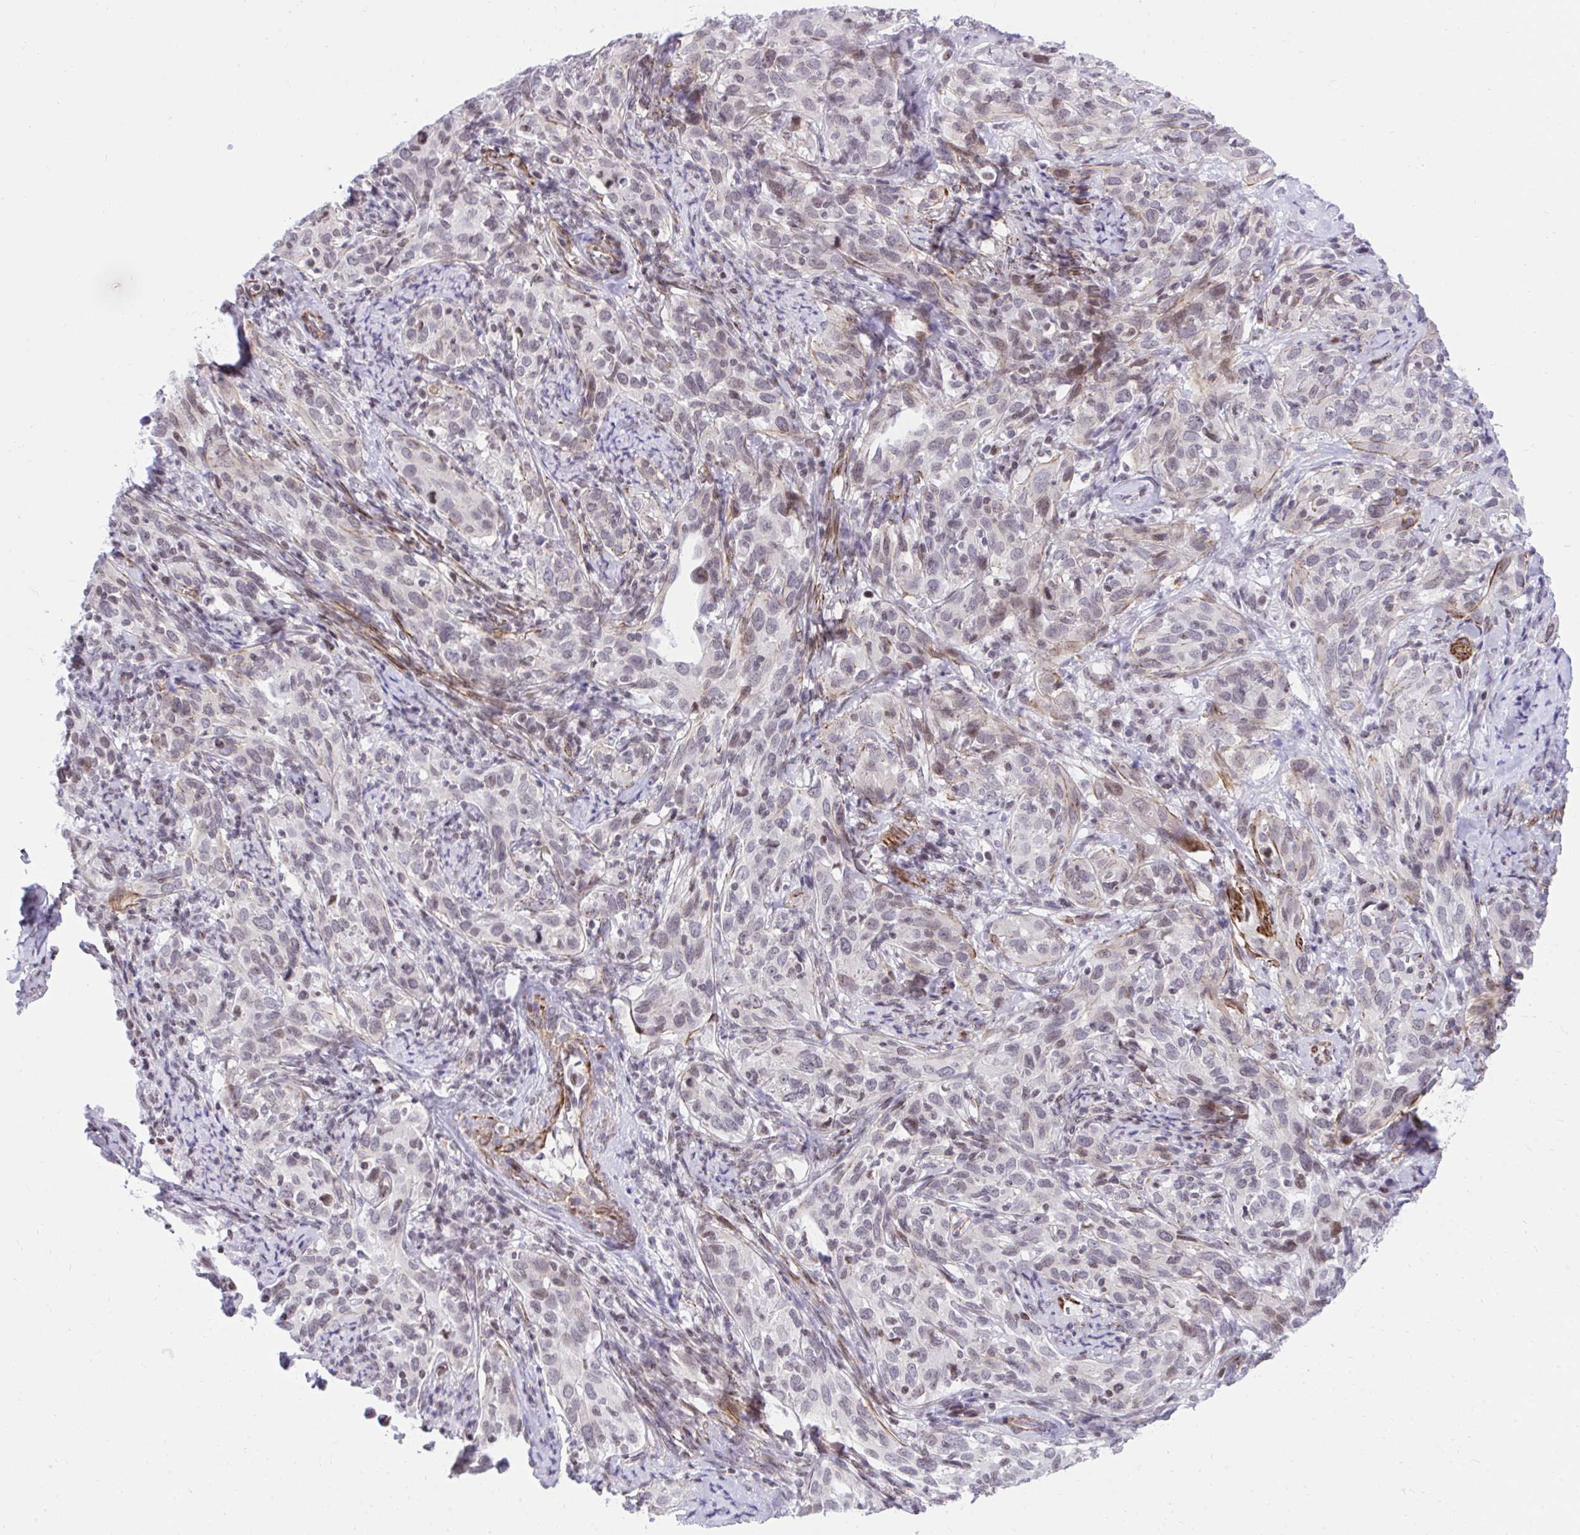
{"staining": {"intensity": "moderate", "quantity": "<25%", "location": "nuclear"}, "tissue": "cervical cancer", "cell_type": "Tumor cells", "image_type": "cancer", "snomed": [{"axis": "morphology", "description": "Normal tissue, NOS"}, {"axis": "morphology", "description": "Squamous cell carcinoma, NOS"}, {"axis": "topography", "description": "Cervix"}], "caption": "Squamous cell carcinoma (cervical) was stained to show a protein in brown. There is low levels of moderate nuclear staining in about <25% of tumor cells. Nuclei are stained in blue.", "gene": "KCNN4", "patient": {"sex": "female", "age": 51}}